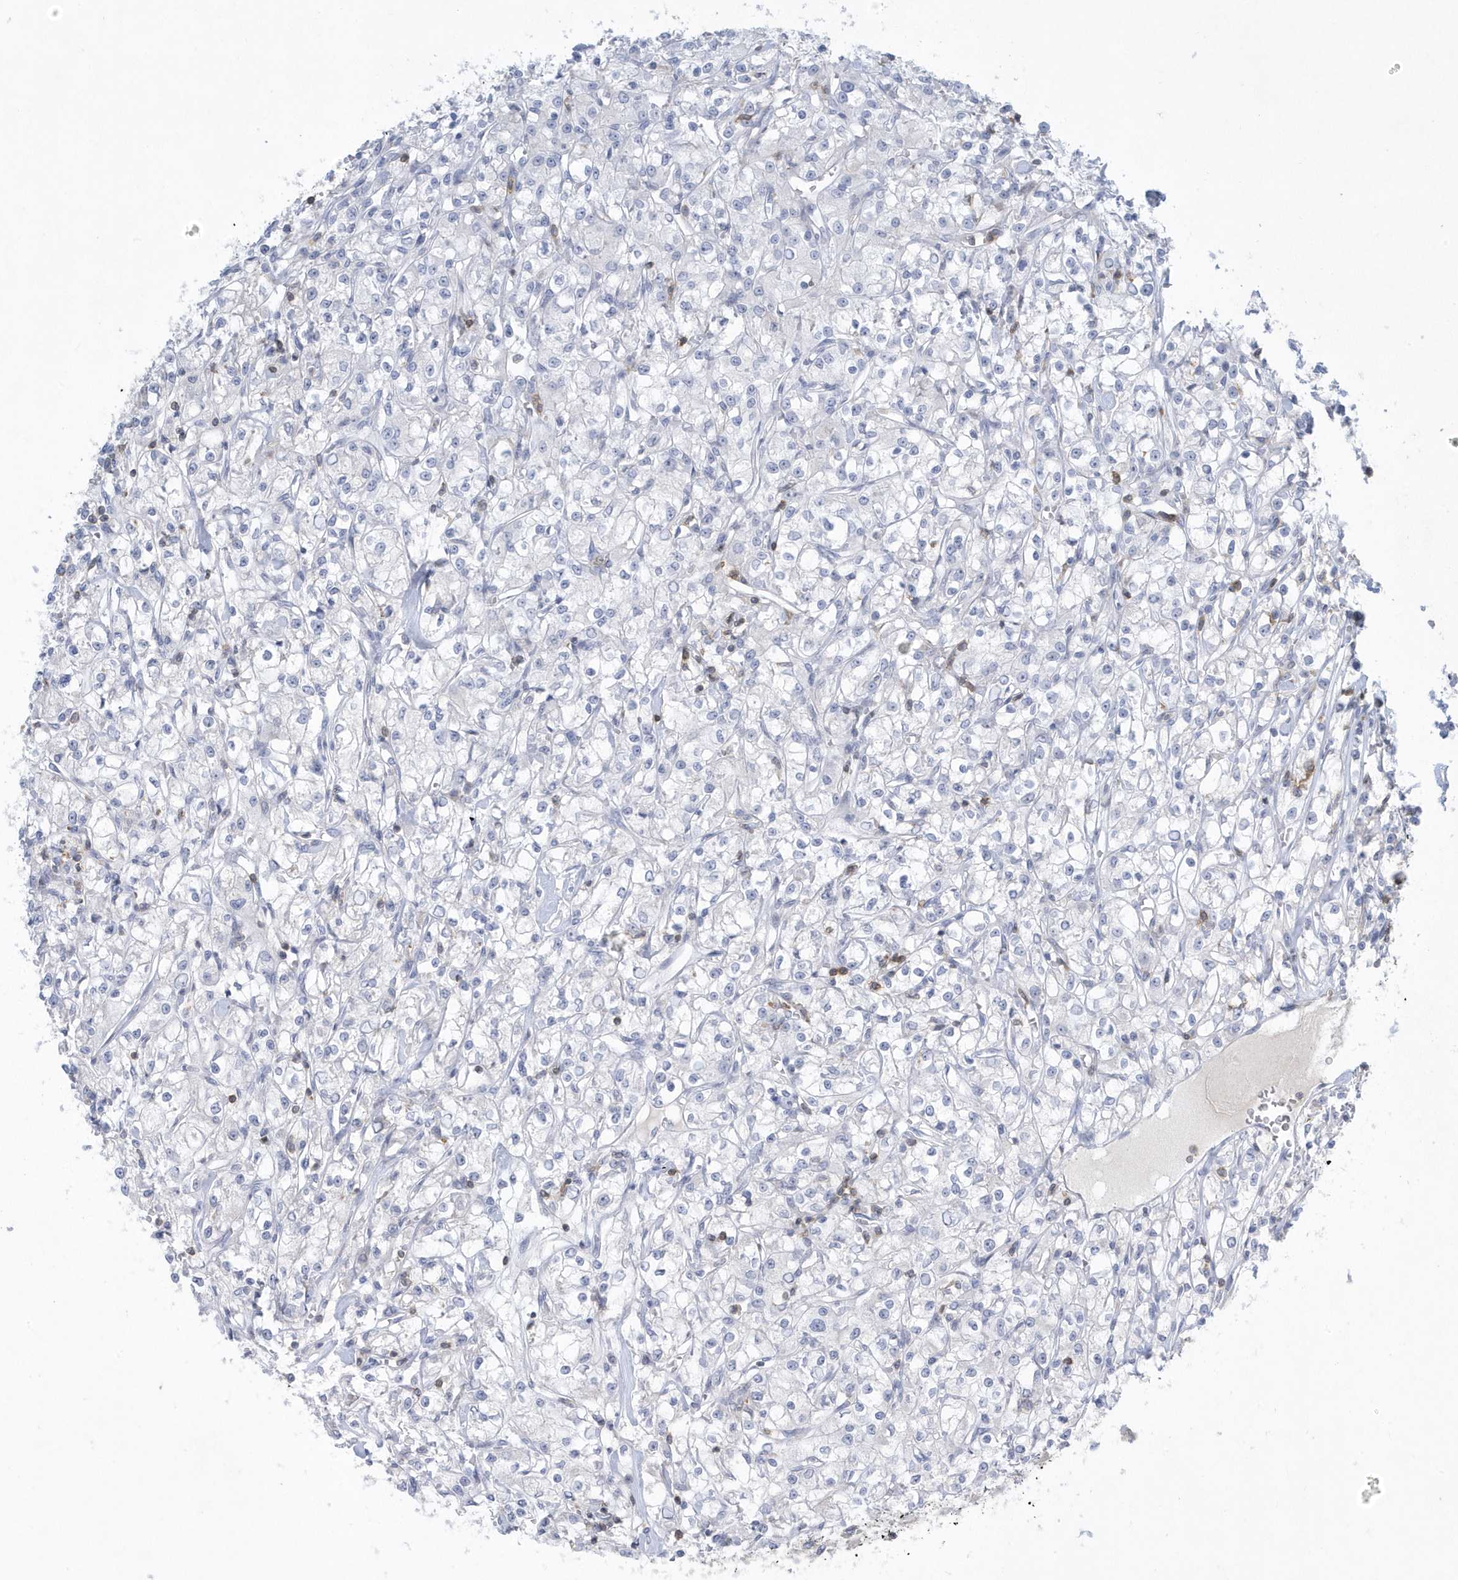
{"staining": {"intensity": "negative", "quantity": "none", "location": "none"}, "tissue": "renal cancer", "cell_type": "Tumor cells", "image_type": "cancer", "snomed": [{"axis": "morphology", "description": "Adenocarcinoma, NOS"}, {"axis": "topography", "description": "Kidney"}], "caption": "Immunohistochemistry photomicrograph of renal adenocarcinoma stained for a protein (brown), which exhibits no staining in tumor cells.", "gene": "PSD4", "patient": {"sex": "female", "age": 59}}